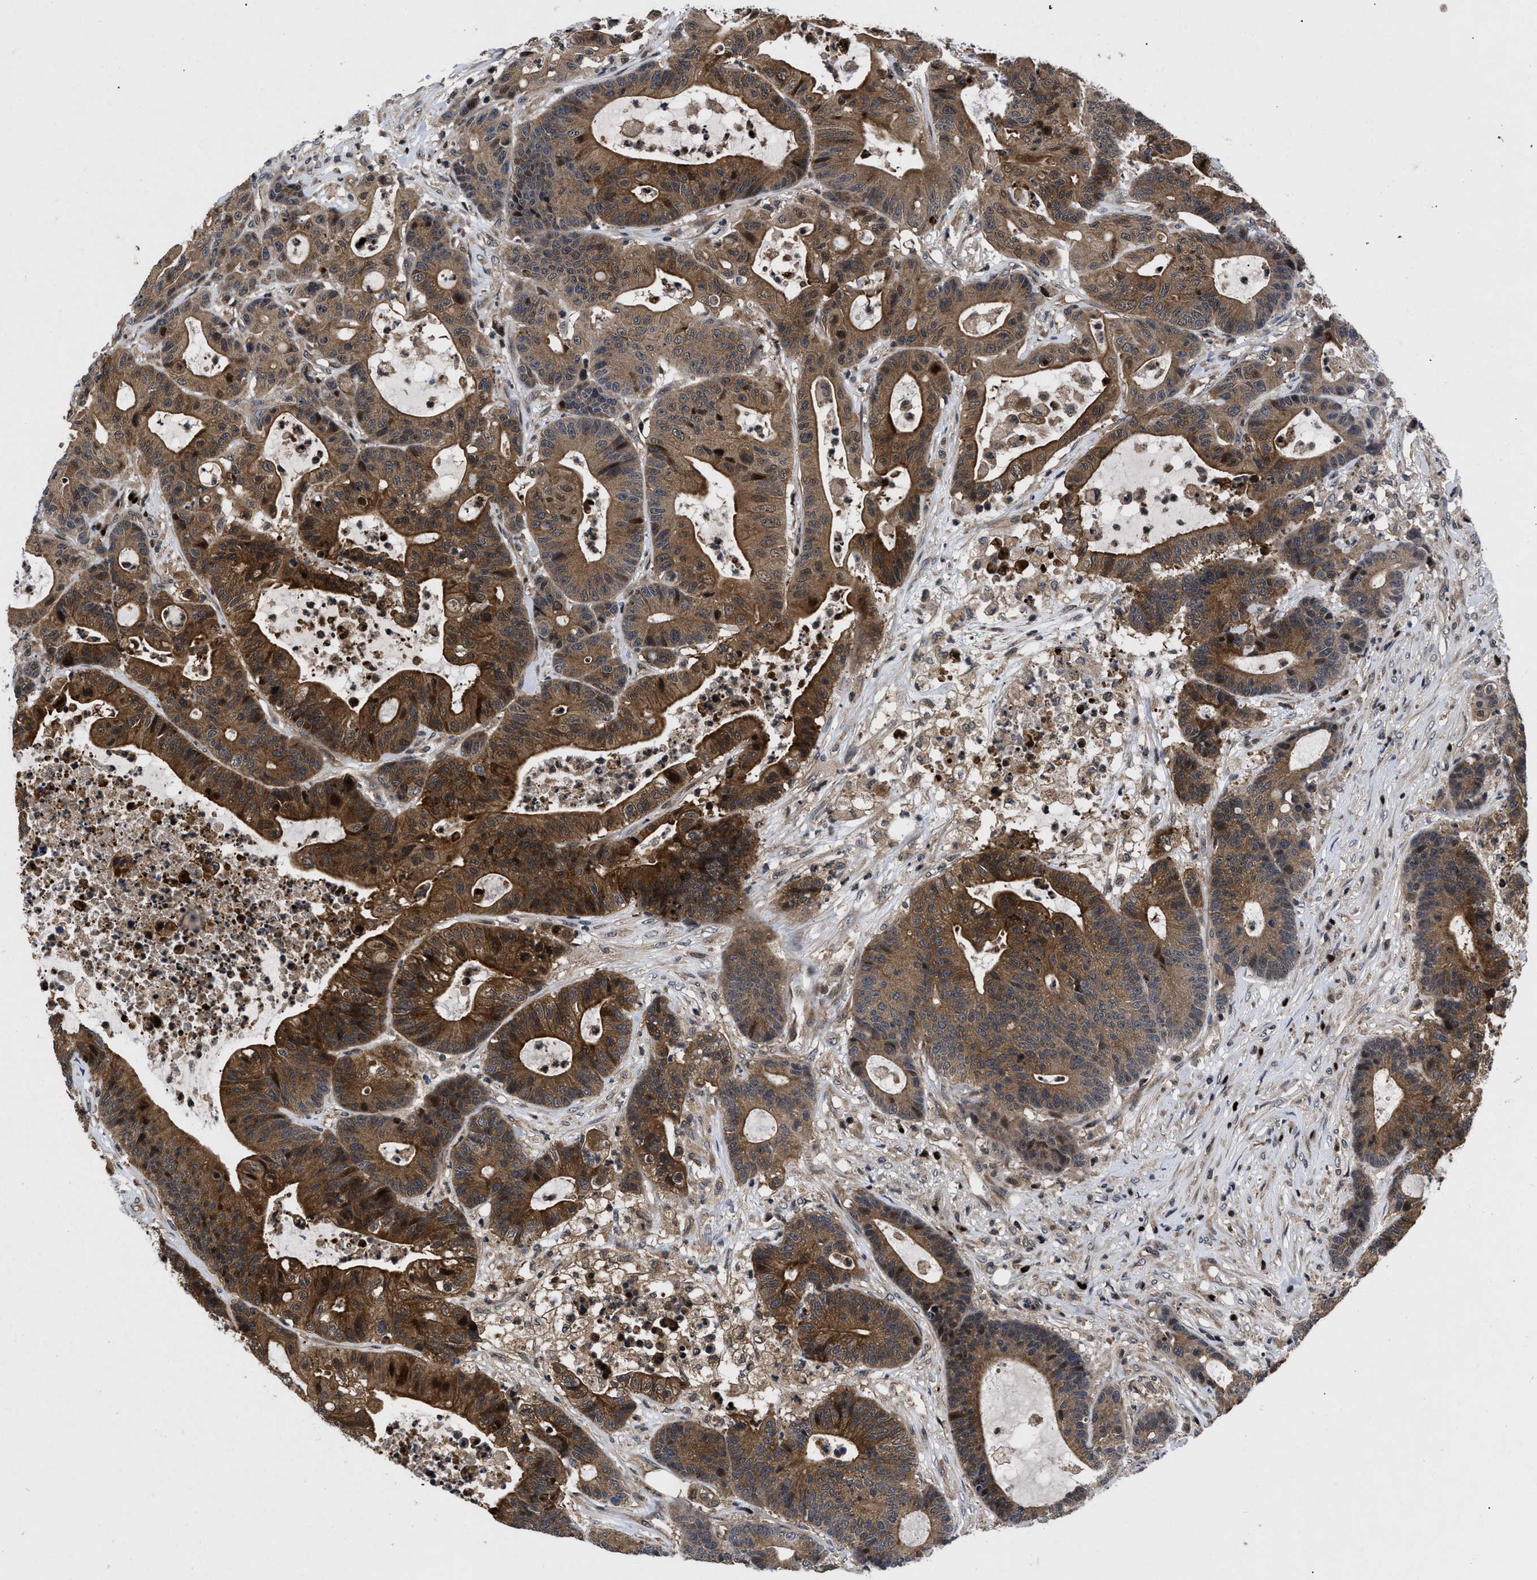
{"staining": {"intensity": "strong", "quantity": ">75%", "location": "cytoplasmic/membranous,nuclear"}, "tissue": "colorectal cancer", "cell_type": "Tumor cells", "image_type": "cancer", "snomed": [{"axis": "morphology", "description": "Adenocarcinoma, NOS"}, {"axis": "topography", "description": "Colon"}], "caption": "About >75% of tumor cells in colorectal cancer (adenocarcinoma) show strong cytoplasmic/membranous and nuclear protein positivity as visualized by brown immunohistochemical staining.", "gene": "FAM200A", "patient": {"sex": "female", "age": 84}}